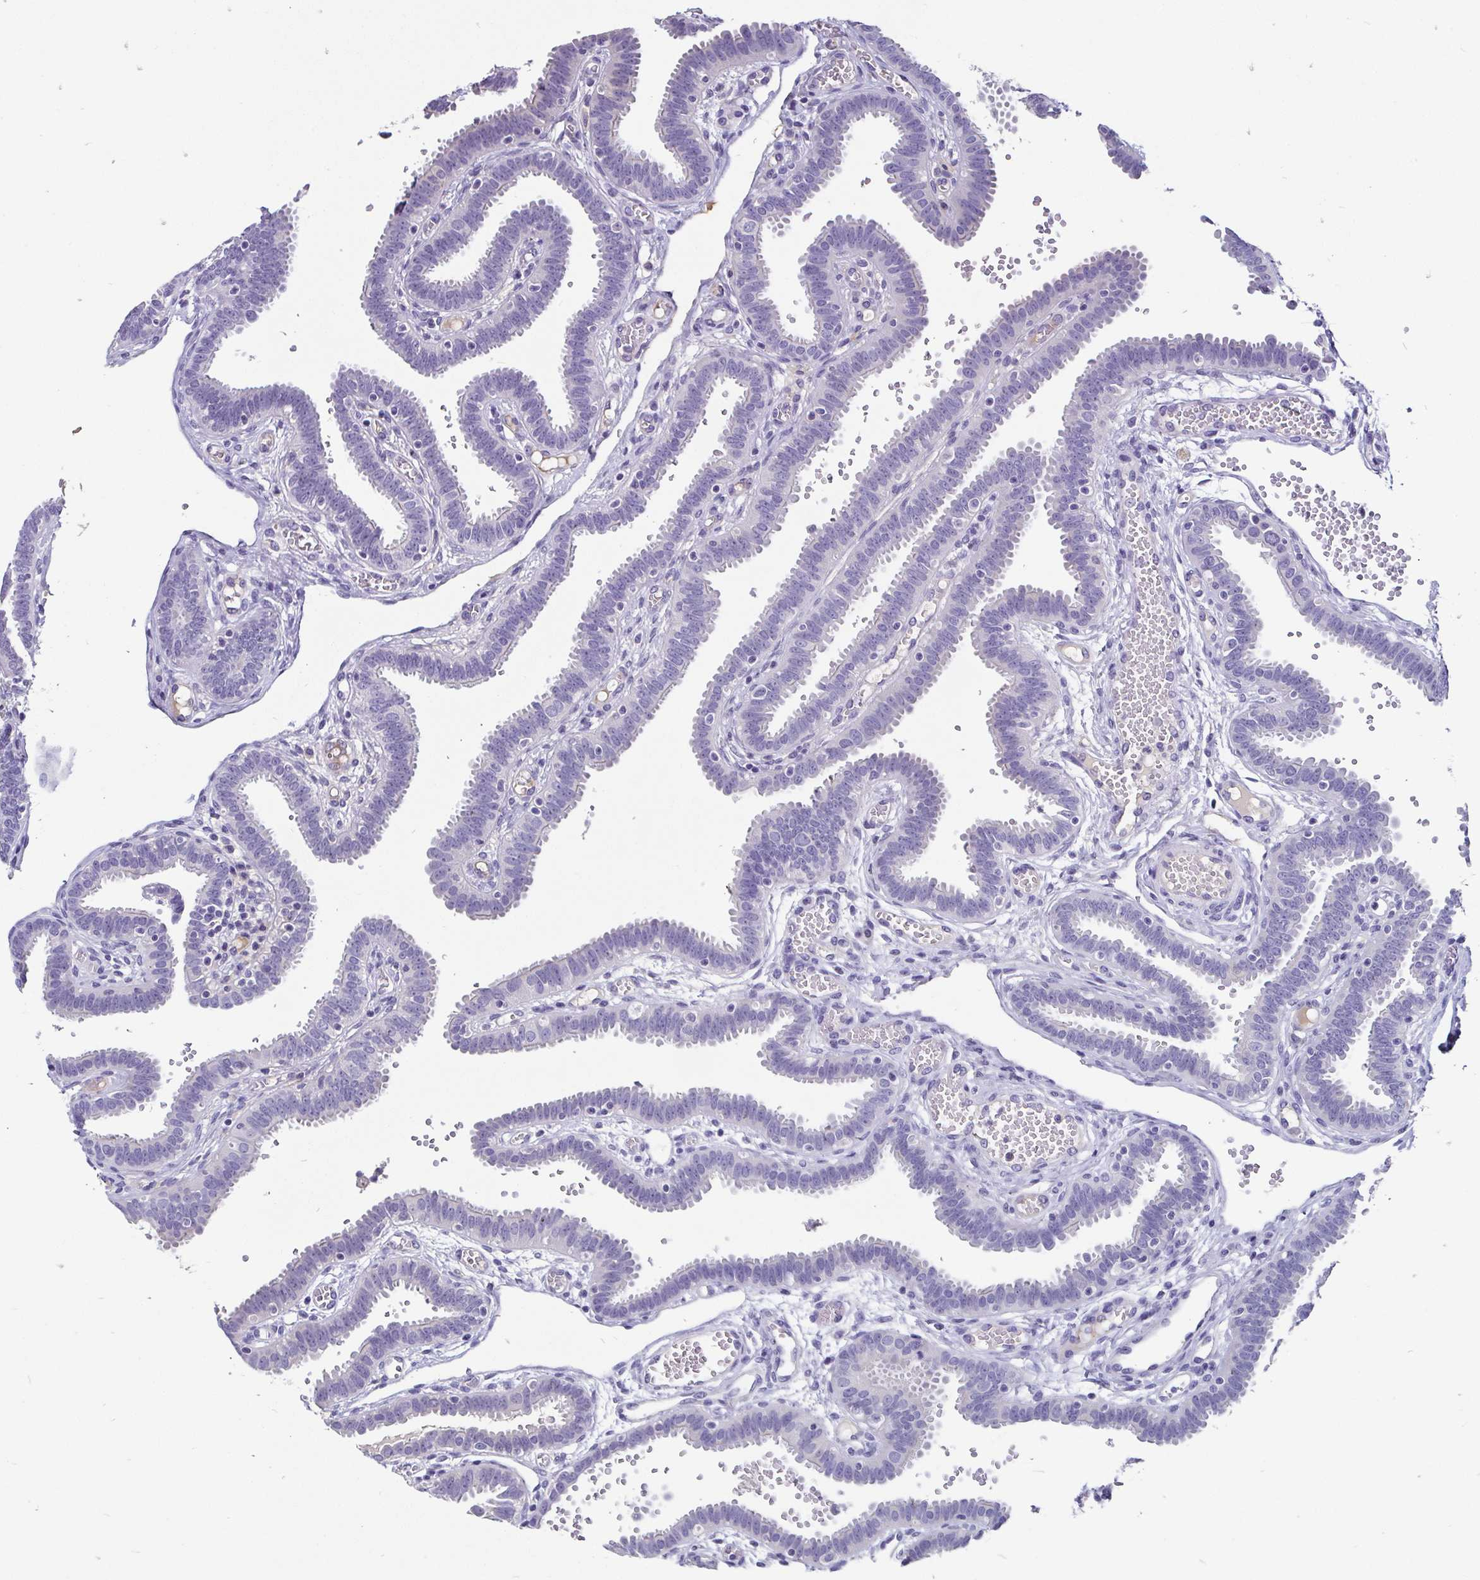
{"staining": {"intensity": "negative", "quantity": "none", "location": "none"}, "tissue": "fallopian tube", "cell_type": "Glandular cells", "image_type": "normal", "snomed": [{"axis": "morphology", "description": "Normal tissue, NOS"}, {"axis": "topography", "description": "Fallopian tube"}], "caption": "IHC image of unremarkable fallopian tube: fallopian tube stained with DAB shows no significant protein positivity in glandular cells.", "gene": "ADAMTS6", "patient": {"sex": "female", "age": 37}}